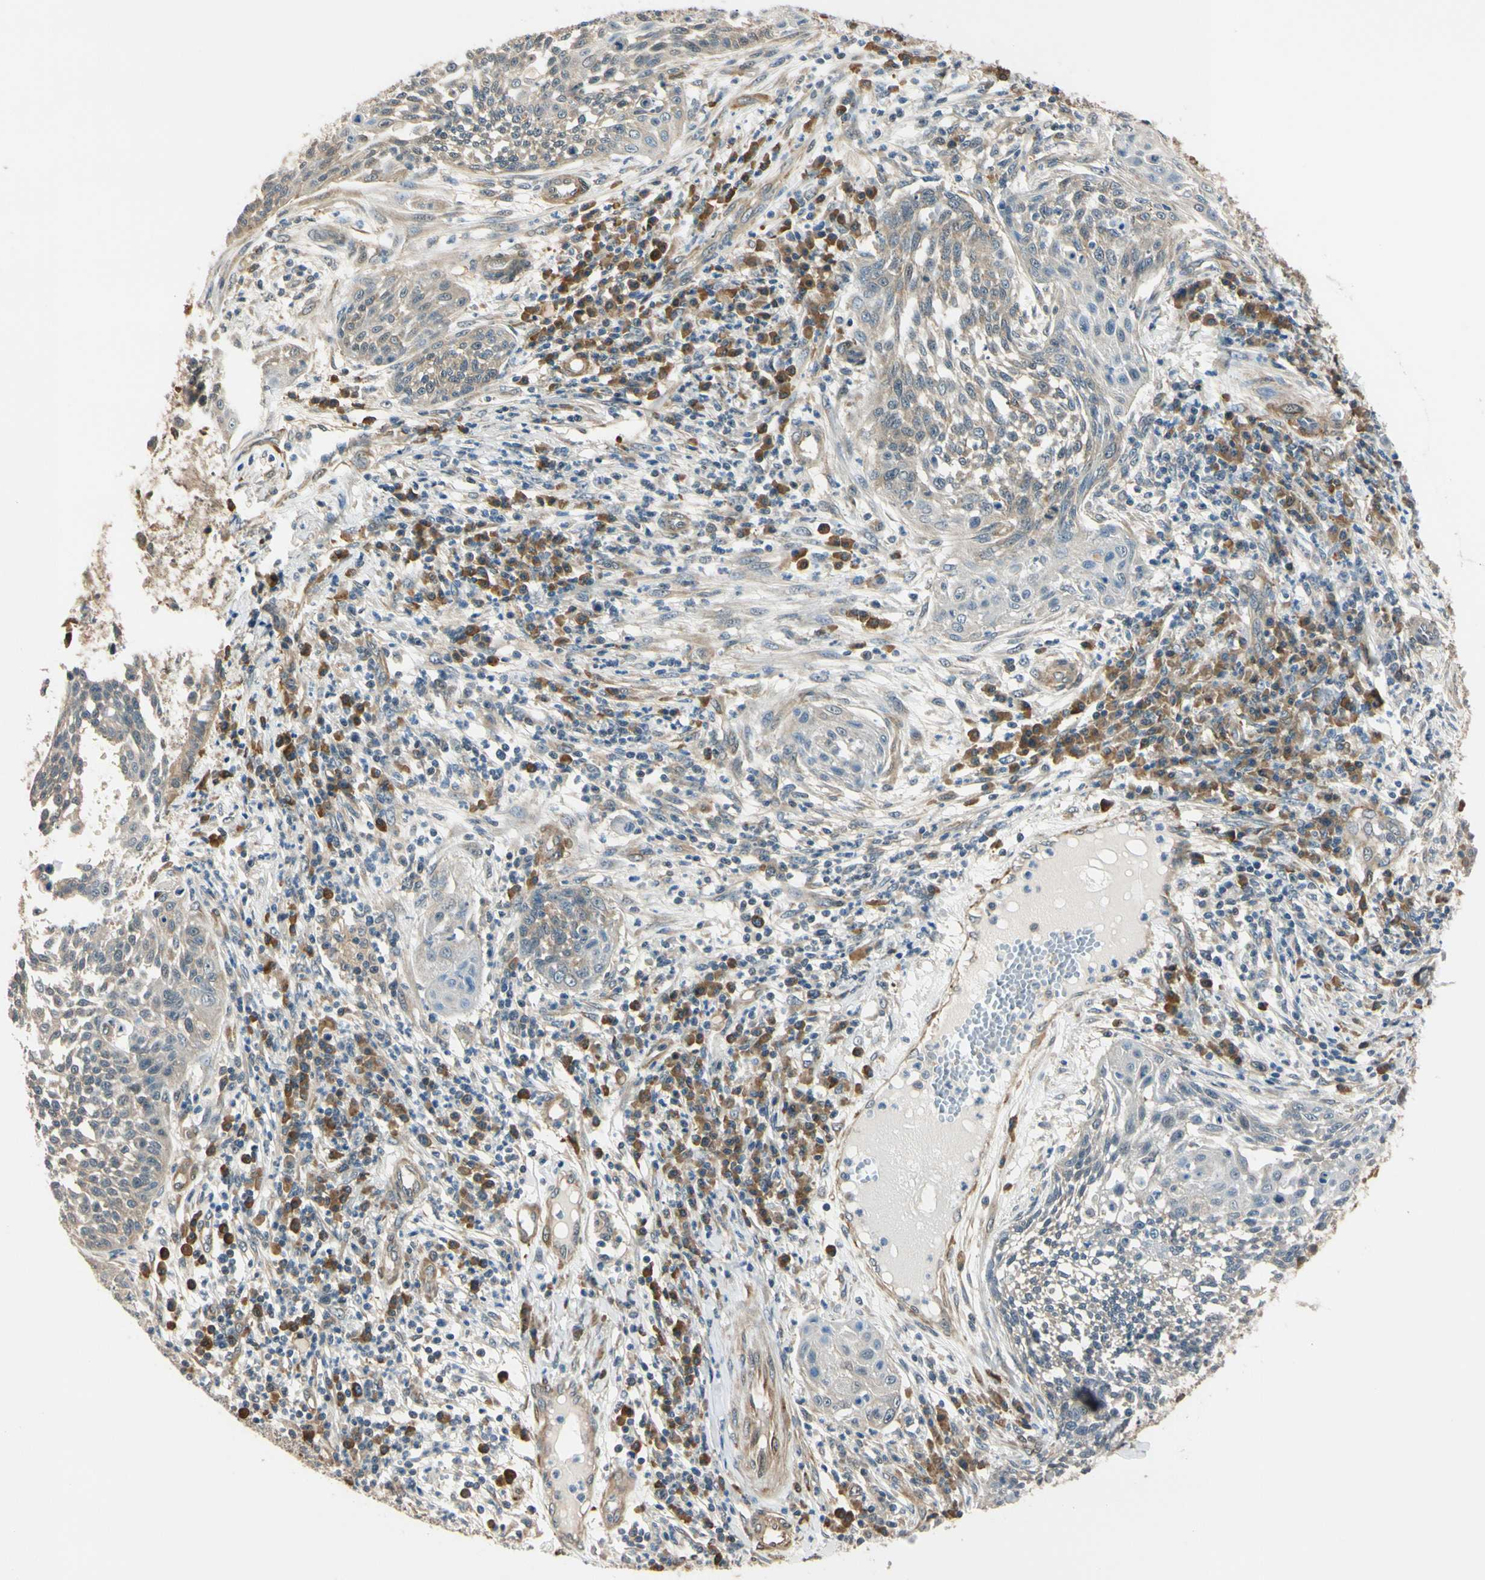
{"staining": {"intensity": "negative", "quantity": "none", "location": "none"}, "tissue": "cervical cancer", "cell_type": "Tumor cells", "image_type": "cancer", "snomed": [{"axis": "morphology", "description": "Squamous cell carcinoma, NOS"}, {"axis": "topography", "description": "Cervix"}], "caption": "This is an immunohistochemistry (IHC) histopathology image of human cervical squamous cell carcinoma. There is no staining in tumor cells.", "gene": "RASGRF1", "patient": {"sex": "female", "age": 34}}